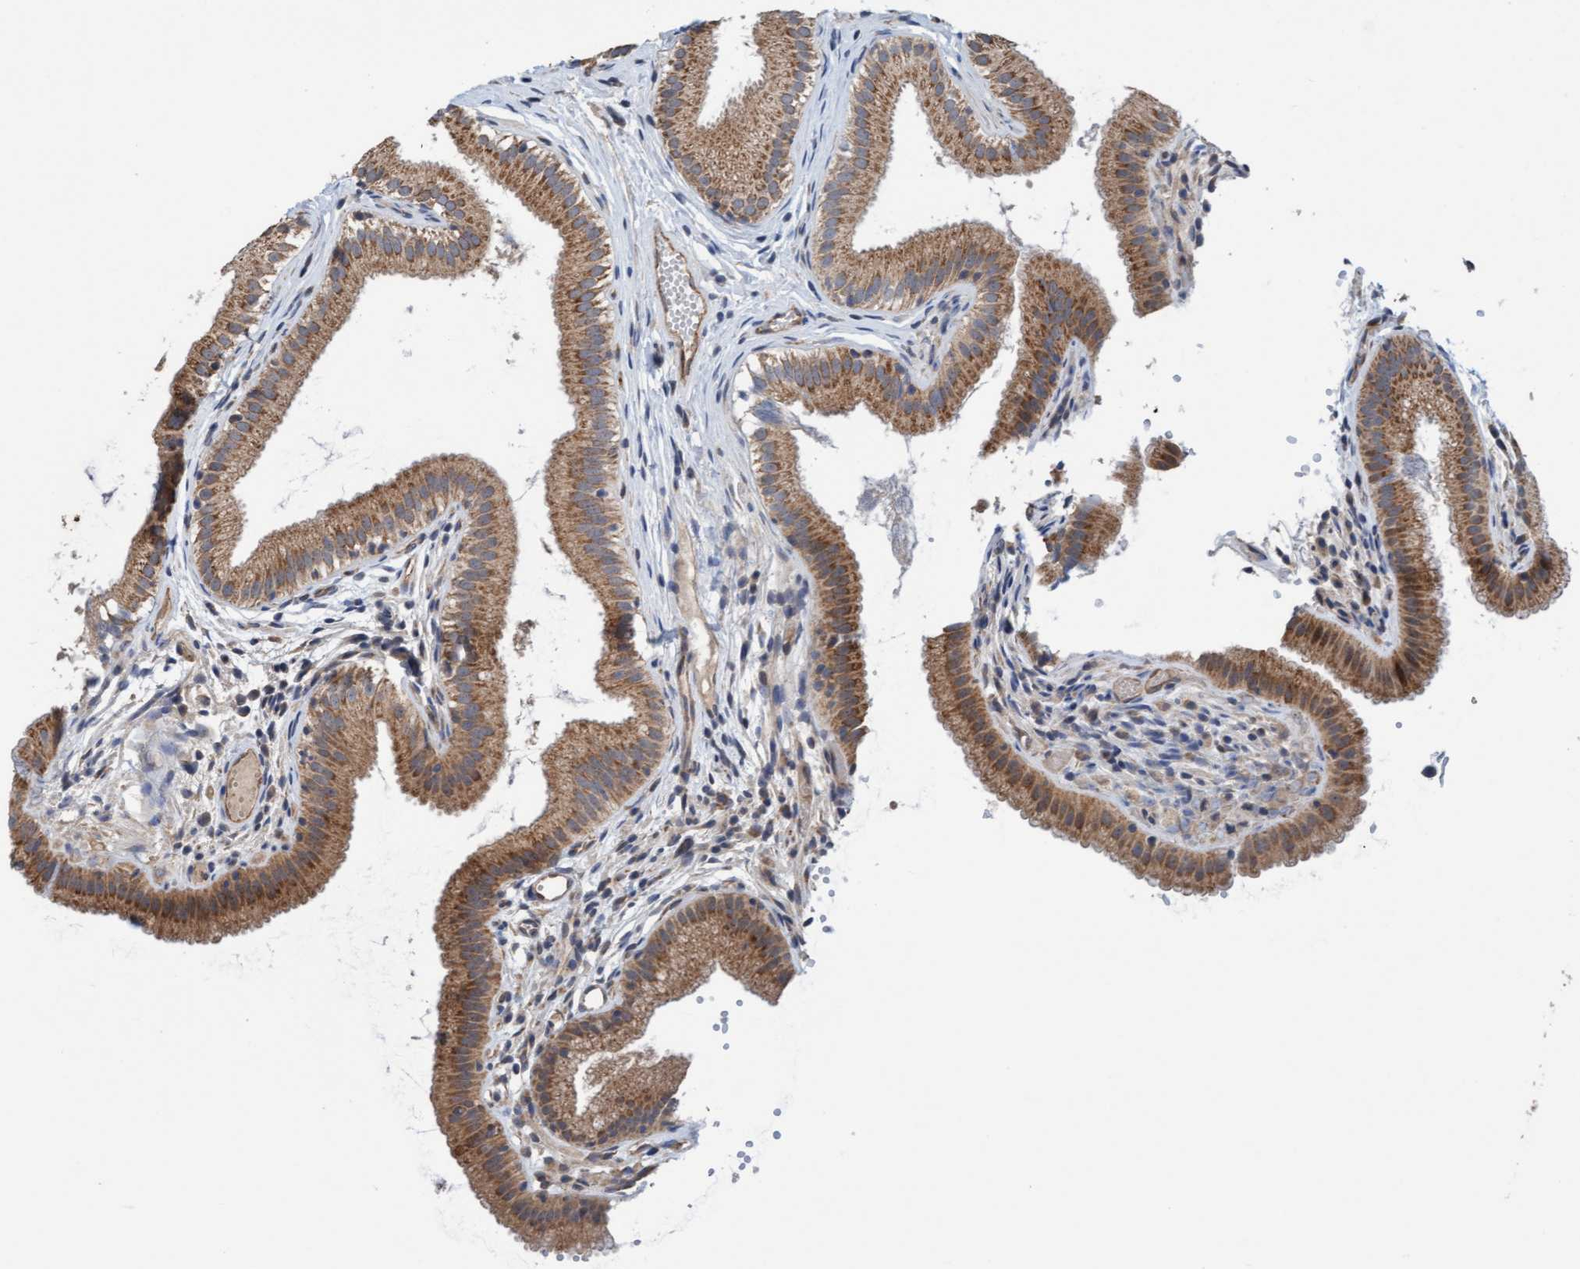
{"staining": {"intensity": "moderate", "quantity": ">75%", "location": "cytoplasmic/membranous"}, "tissue": "gallbladder", "cell_type": "Glandular cells", "image_type": "normal", "snomed": [{"axis": "morphology", "description": "Normal tissue, NOS"}, {"axis": "topography", "description": "Gallbladder"}], "caption": "Immunohistochemical staining of benign gallbladder displays moderate cytoplasmic/membranous protein positivity in approximately >75% of glandular cells.", "gene": "ZNF566", "patient": {"sex": "female", "age": 26}}